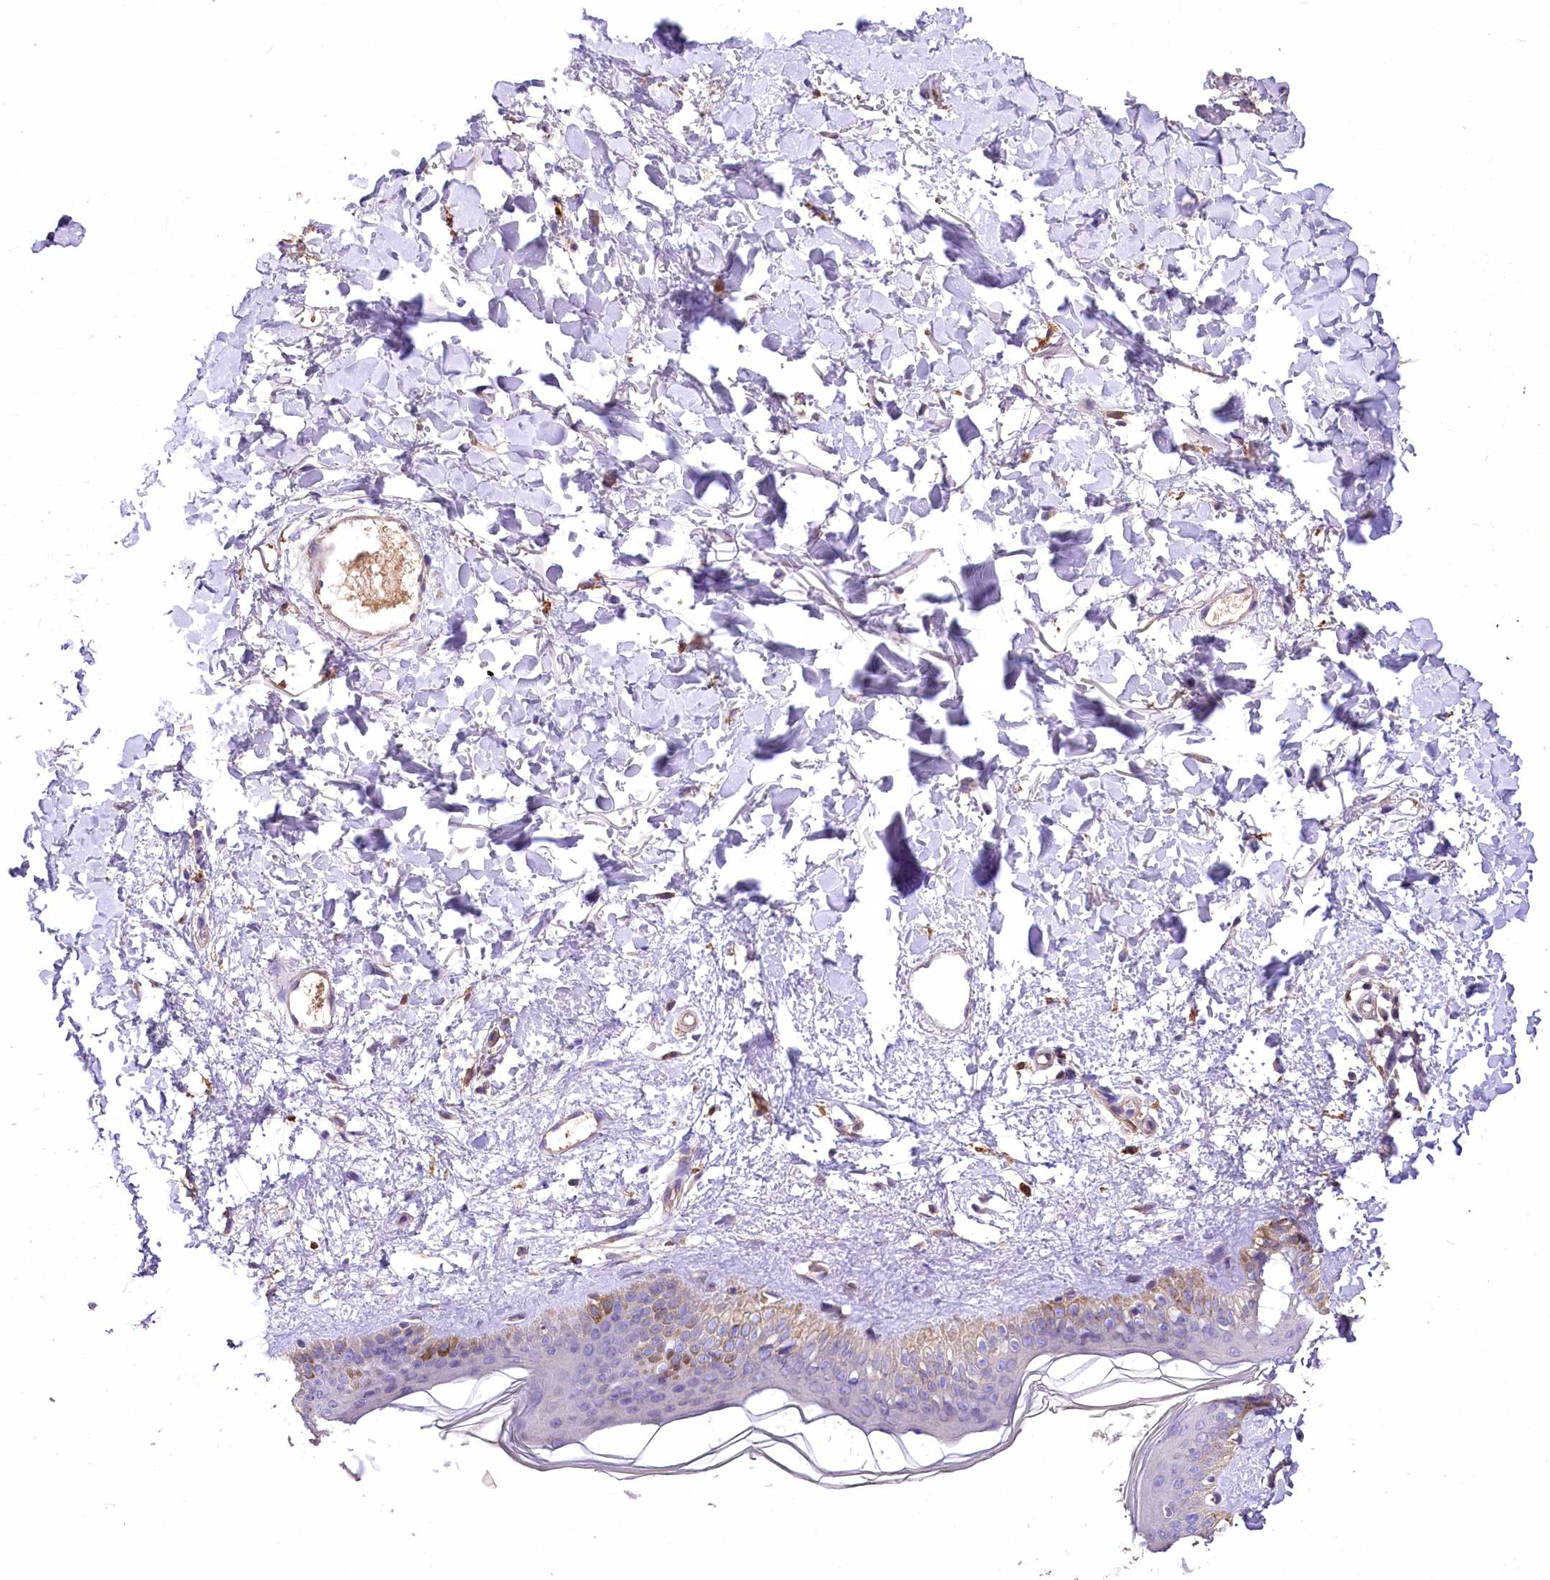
{"staining": {"intensity": "negative", "quantity": "none", "location": "none"}, "tissue": "skin", "cell_type": "Fibroblasts", "image_type": "normal", "snomed": [{"axis": "morphology", "description": "Normal tissue, NOS"}, {"axis": "topography", "description": "Skin"}], "caption": "This histopathology image is of unremarkable skin stained with IHC to label a protein in brown with the nuclei are counter-stained blue. There is no expression in fibroblasts. The staining is performed using DAB brown chromogen with nuclei counter-stained in using hematoxylin.", "gene": "PCYOX1L", "patient": {"sex": "female", "age": 58}}